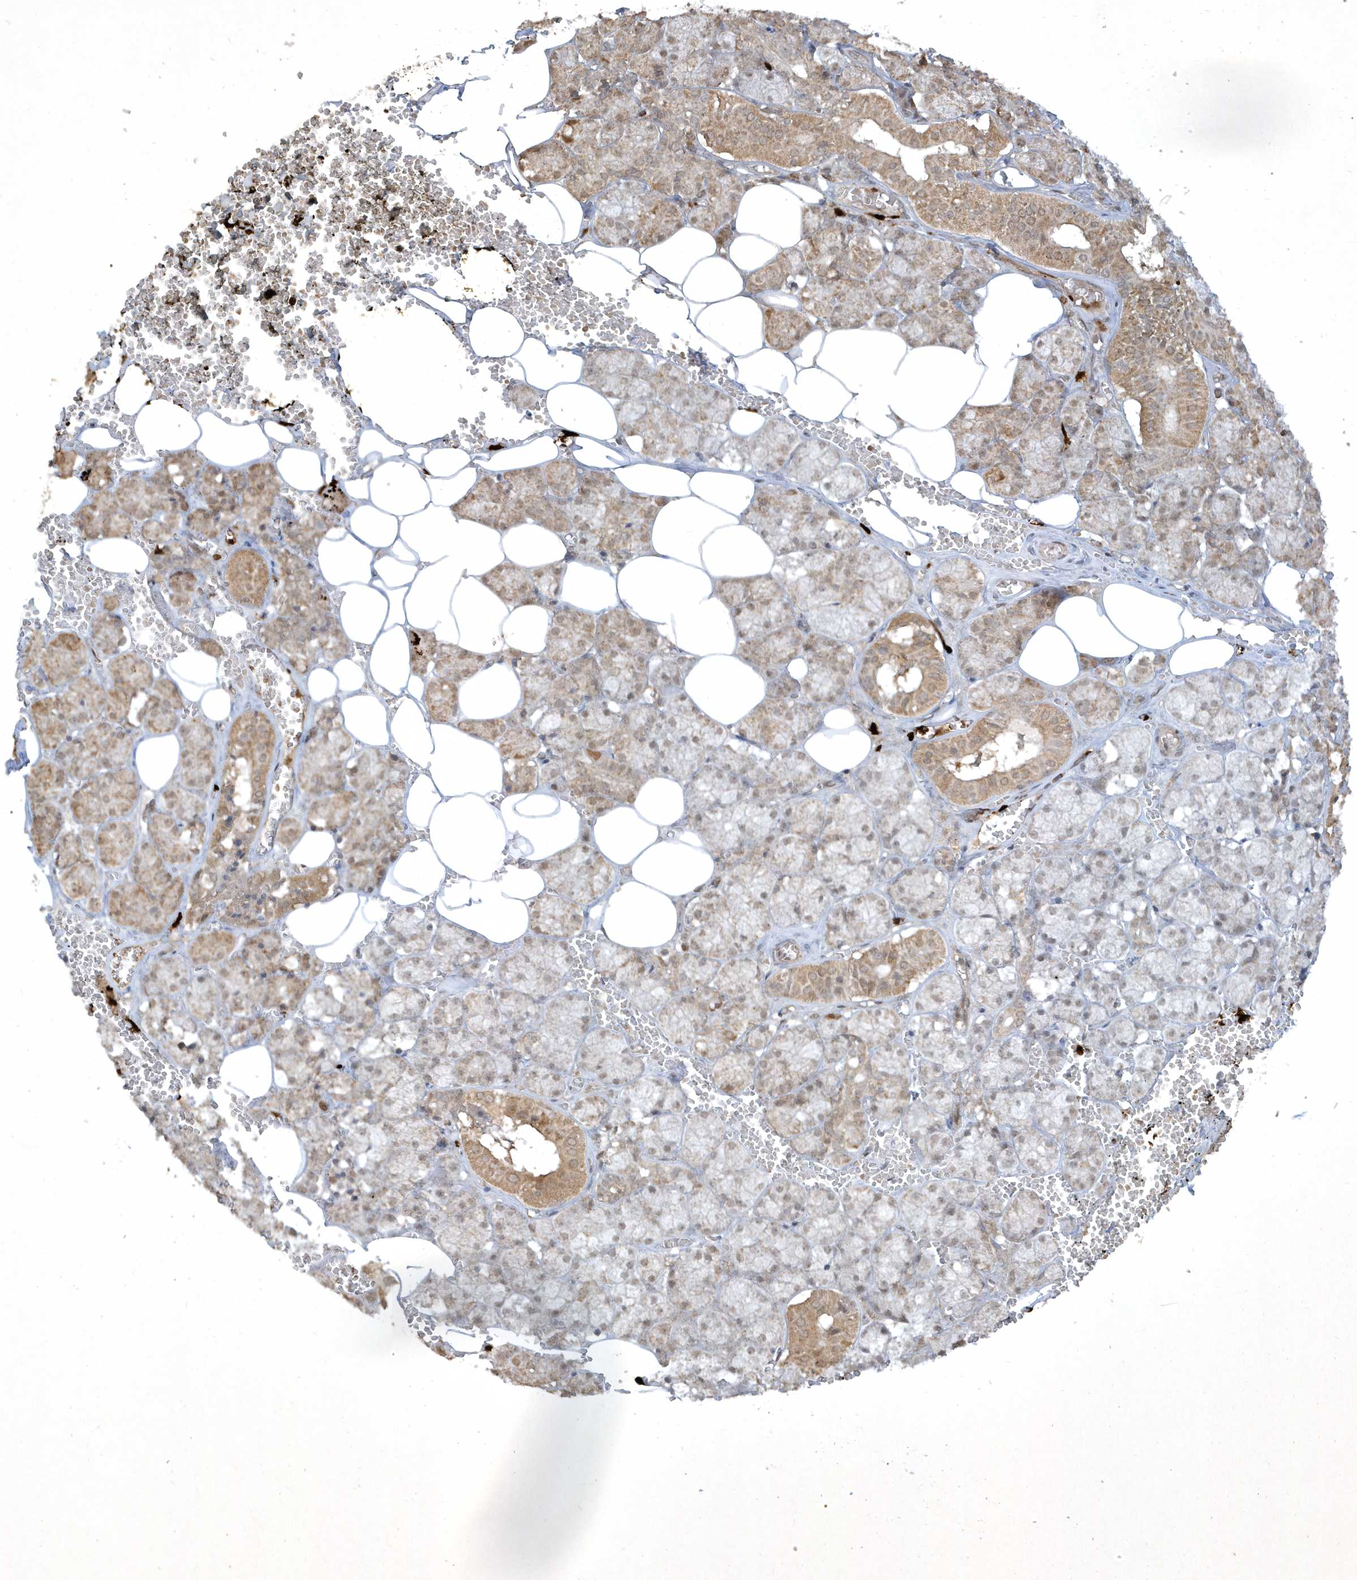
{"staining": {"intensity": "moderate", "quantity": "25%-75%", "location": "cytoplasmic/membranous,nuclear"}, "tissue": "salivary gland", "cell_type": "Glandular cells", "image_type": "normal", "snomed": [{"axis": "morphology", "description": "Normal tissue, NOS"}, {"axis": "topography", "description": "Salivary gland"}], "caption": "Immunohistochemical staining of benign human salivary gland exhibits medium levels of moderate cytoplasmic/membranous,nuclear staining in approximately 25%-75% of glandular cells.", "gene": "ZNF213", "patient": {"sex": "male", "age": 62}}